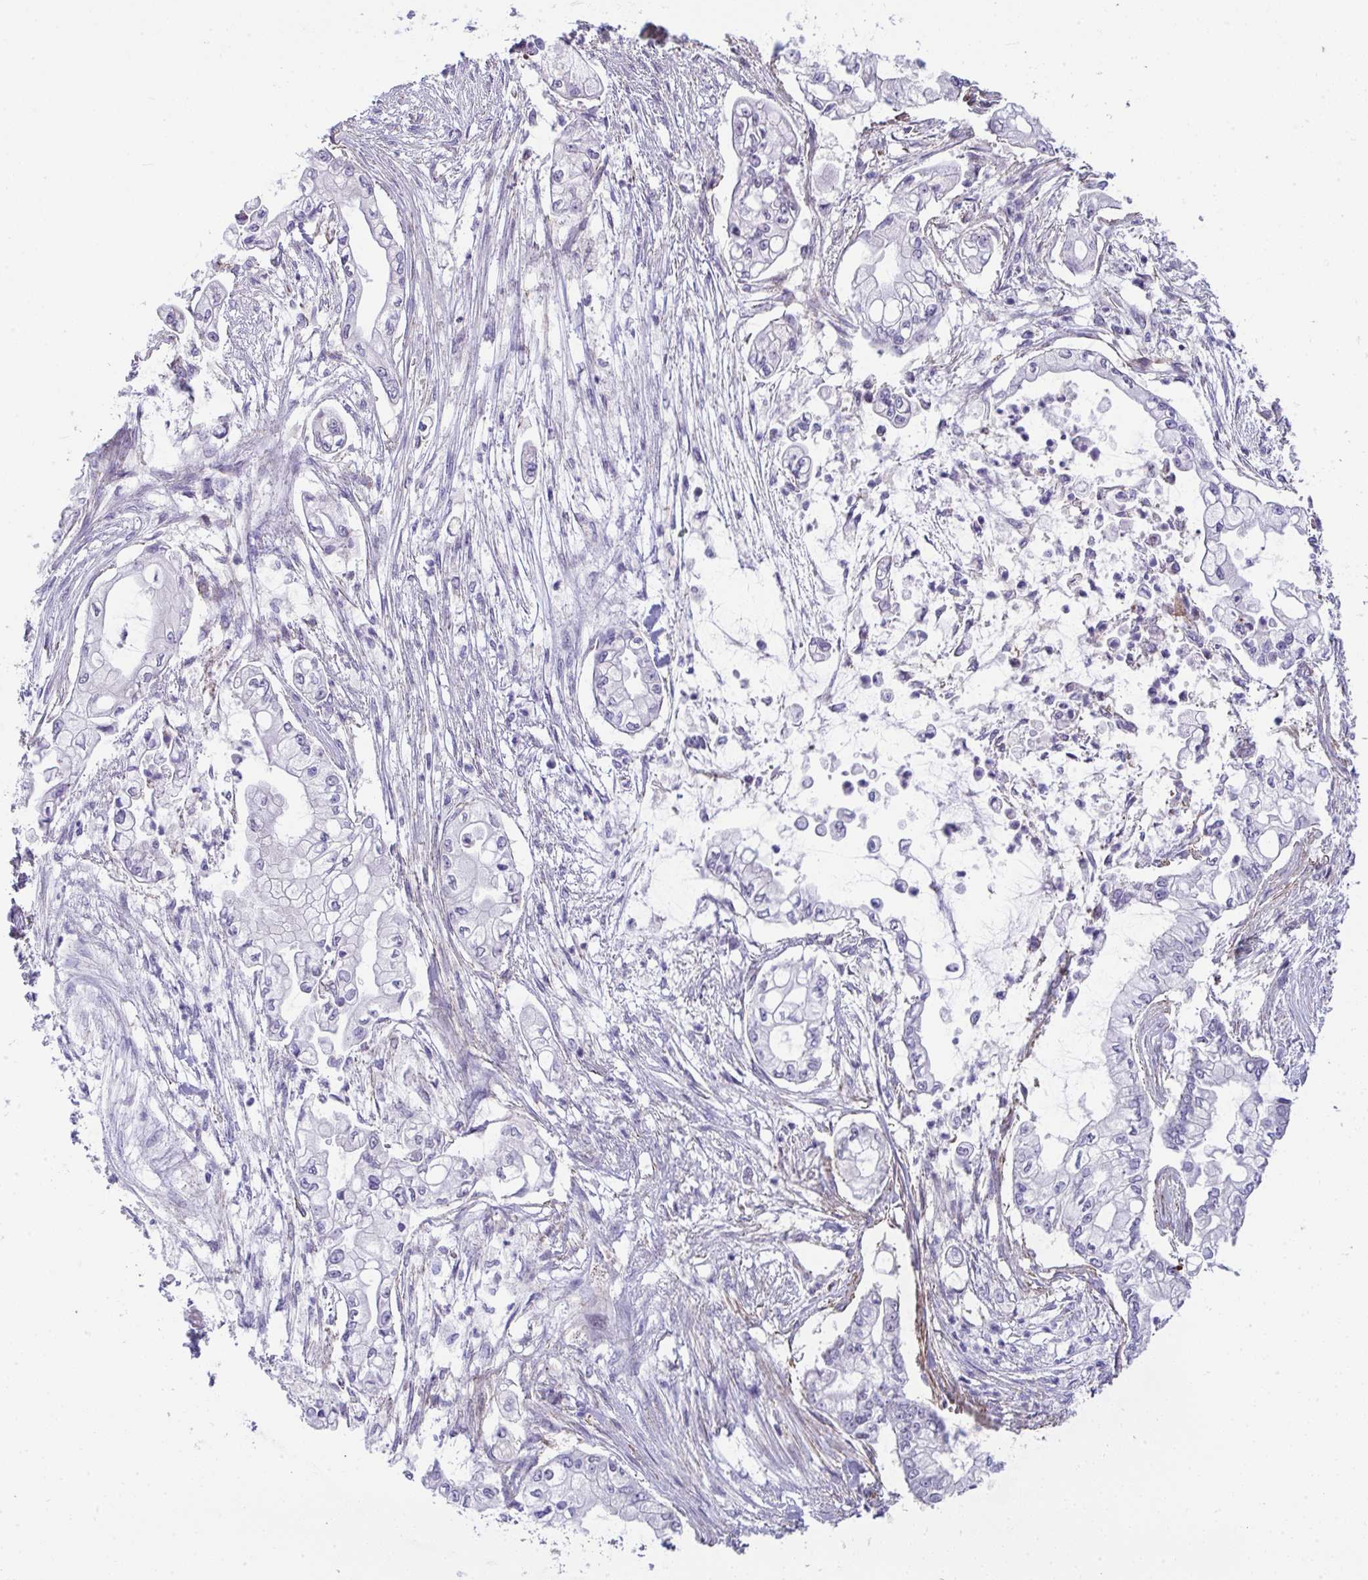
{"staining": {"intensity": "negative", "quantity": "none", "location": "none"}, "tissue": "pancreatic cancer", "cell_type": "Tumor cells", "image_type": "cancer", "snomed": [{"axis": "morphology", "description": "Adenocarcinoma, NOS"}, {"axis": "topography", "description": "Pancreas"}], "caption": "Human pancreatic adenocarcinoma stained for a protein using IHC reveals no positivity in tumor cells.", "gene": "MYL12A", "patient": {"sex": "female", "age": 69}}